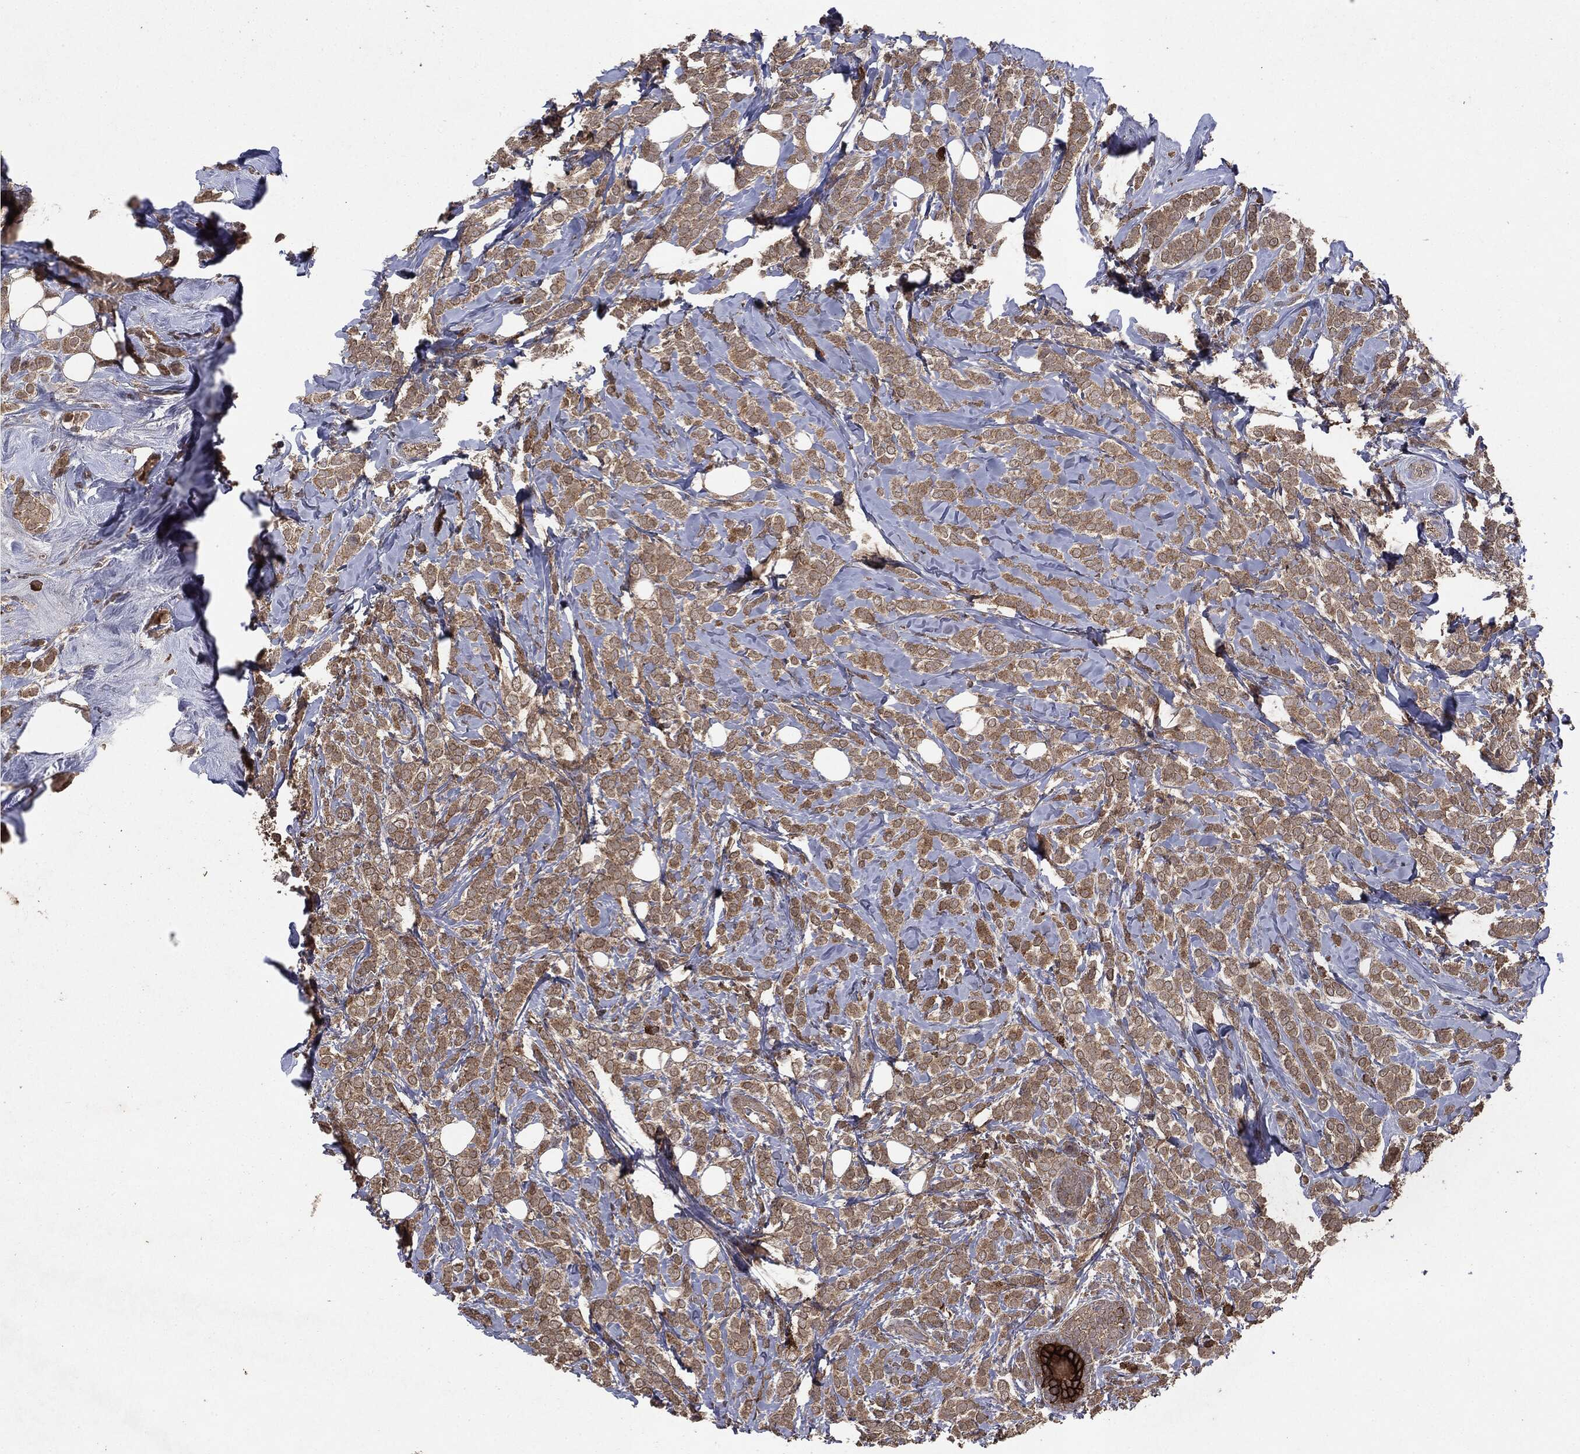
{"staining": {"intensity": "weak", "quantity": ">75%", "location": "cytoplasmic/membranous"}, "tissue": "breast cancer", "cell_type": "Tumor cells", "image_type": "cancer", "snomed": [{"axis": "morphology", "description": "Lobular carcinoma"}, {"axis": "topography", "description": "Breast"}], "caption": "High-magnification brightfield microscopy of breast cancer stained with DAB (3,3'-diaminobenzidine) (brown) and counterstained with hematoxylin (blue). tumor cells exhibit weak cytoplasmic/membranous positivity is identified in approximately>75% of cells.", "gene": "MTOR", "patient": {"sex": "female", "age": 49}}